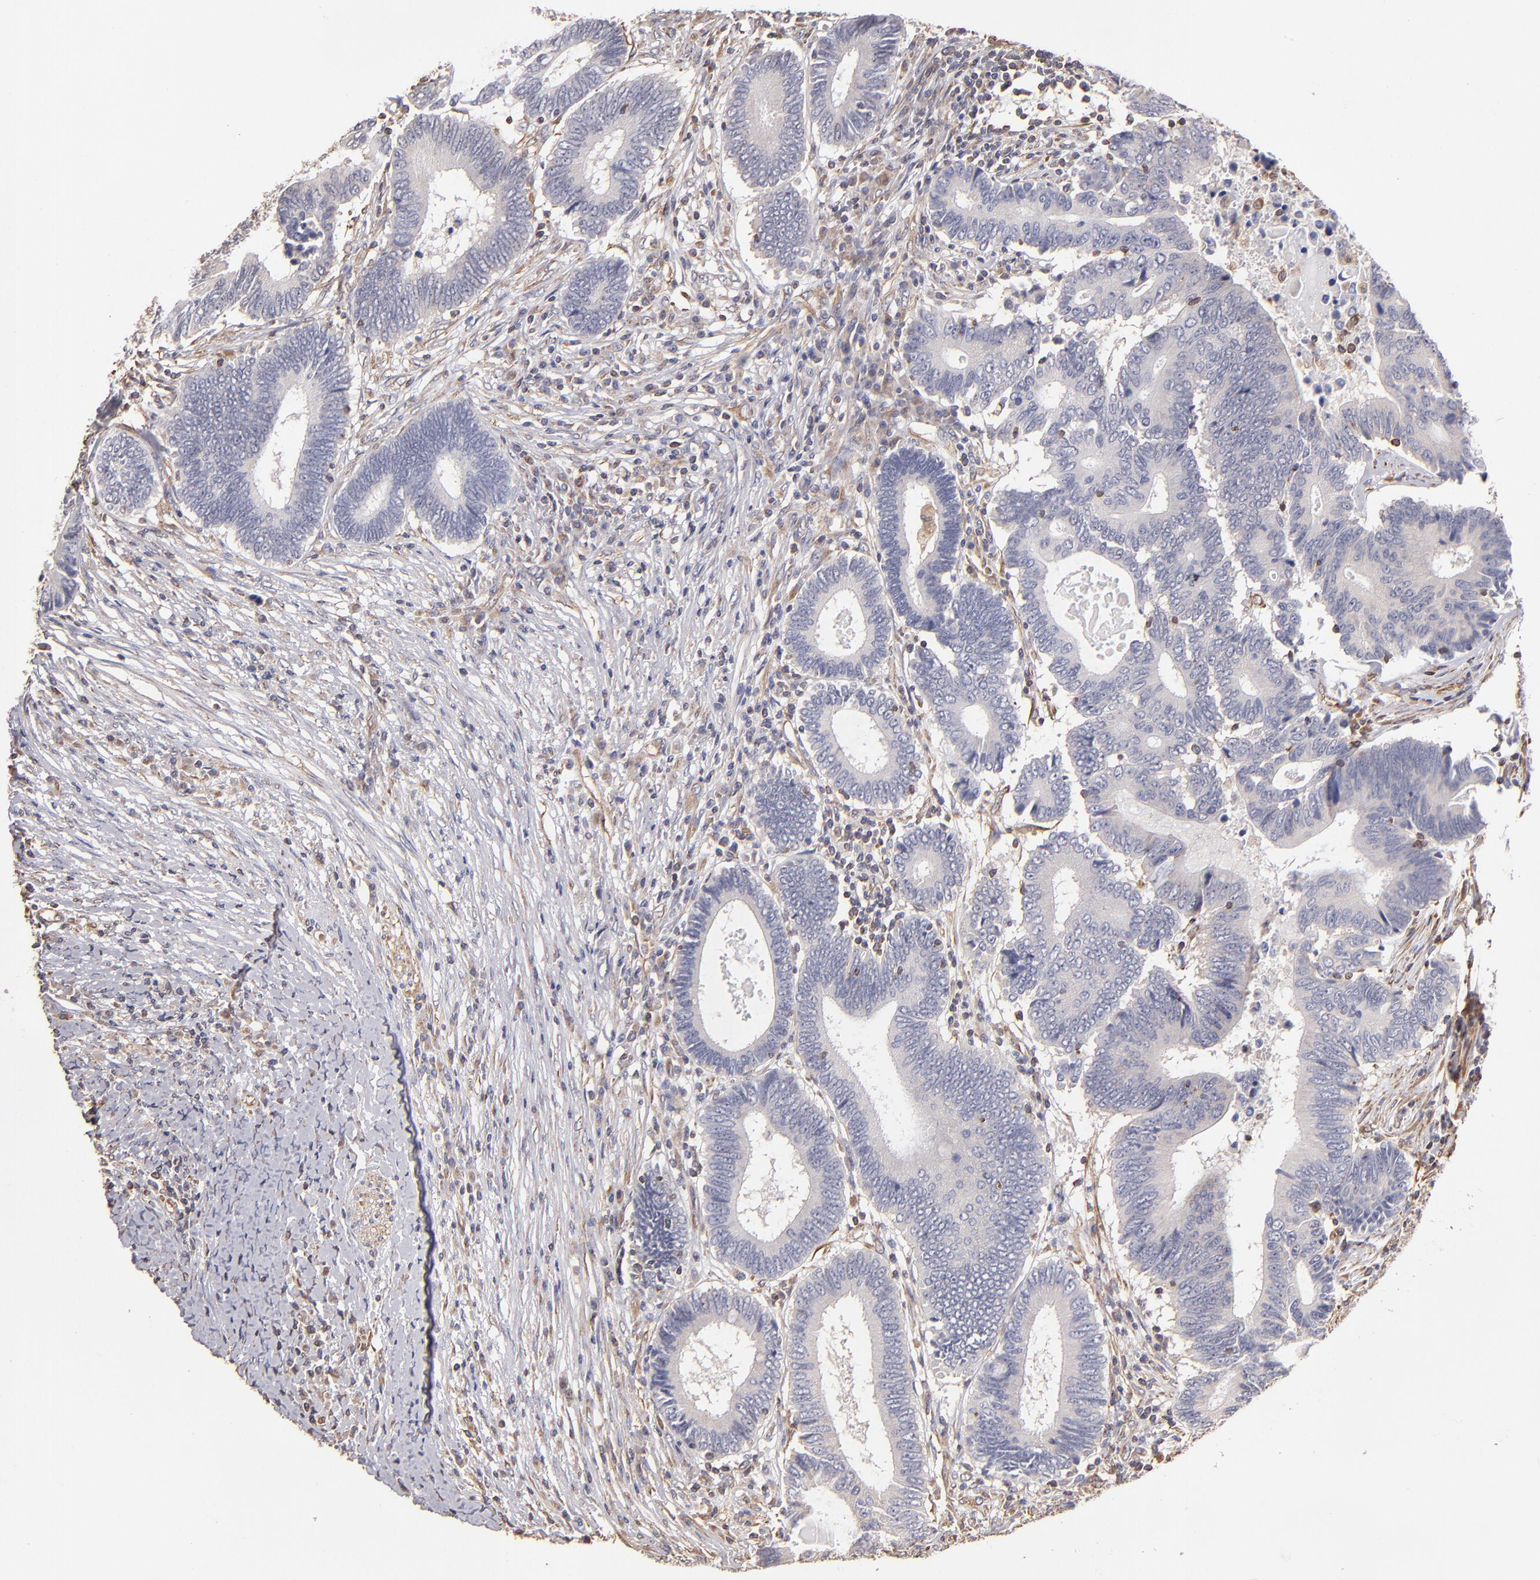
{"staining": {"intensity": "negative", "quantity": "none", "location": "none"}, "tissue": "colorectal cancer", "cell_type": "Tumor cells", "image_type": "cancer", "snomed": [{"axis": "morphology", "description": "Adenocarcinoma, NOS"}, {"axis": "topography", "description": "Colon"}], "caption": "Image shows no significant protein staining in tumor cells of adenocarcinoma (colorectal).", "gene": "ABCC1", "patient": {"sex": "female", "age": 78}}